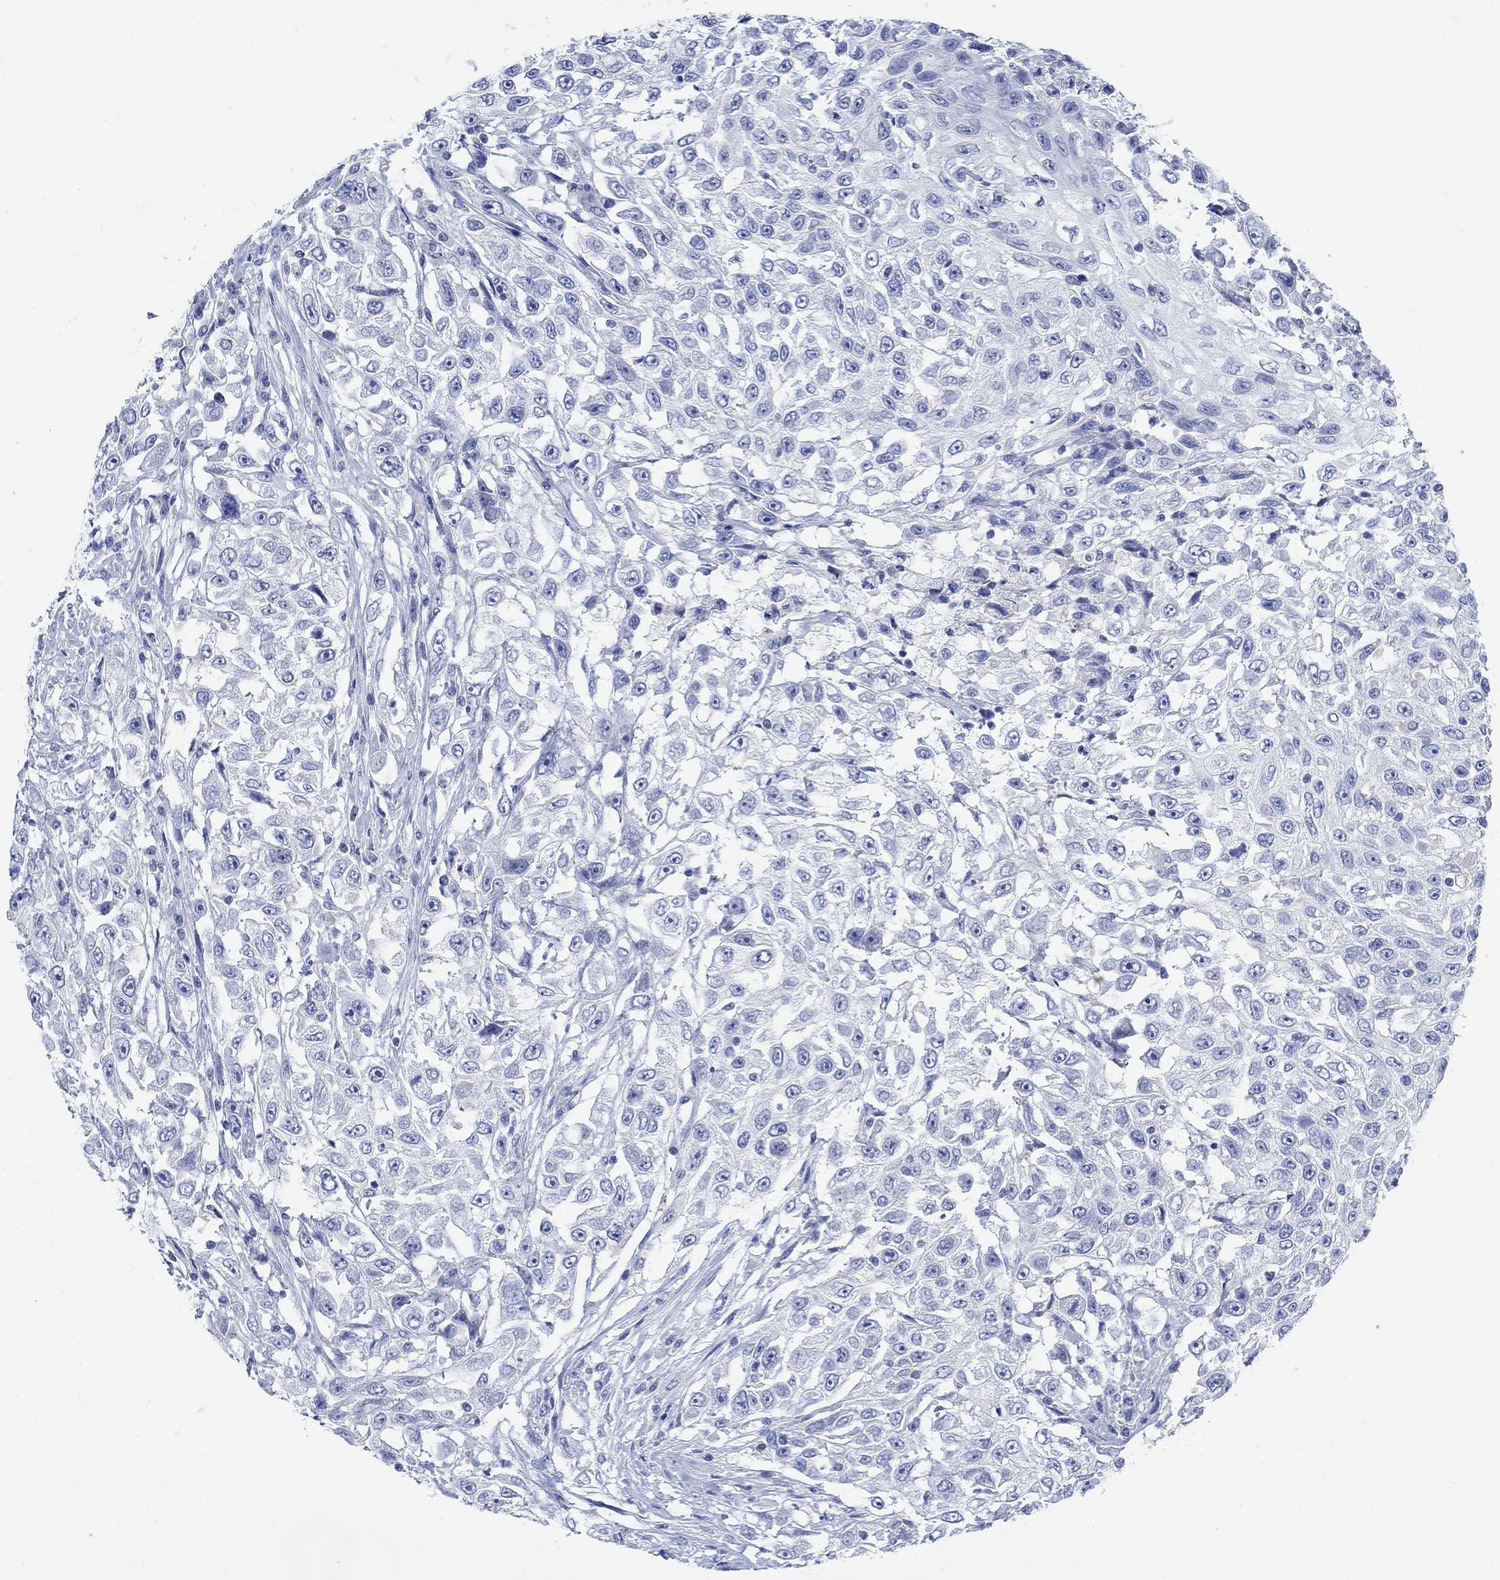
{"staining": {"intensity": "negative", "quantity": "none", "location": "none"}, "tissue": "urothelial cancer", "cell_type": "Tumor cells", "image_type": "cancer", "snomed": [{"axis": "morphology", "description": "Urothelial carcinoma, High grade"}, {"axis": "topography", "description": "Urinary bladder"}], "caption": "Immunohistochemical staining of high-grade urothelial carcinoma exhibits no significant expression in tumor cells.", "gene": "PPP1R17", "patient": {"sex": "female", "age": 56}}